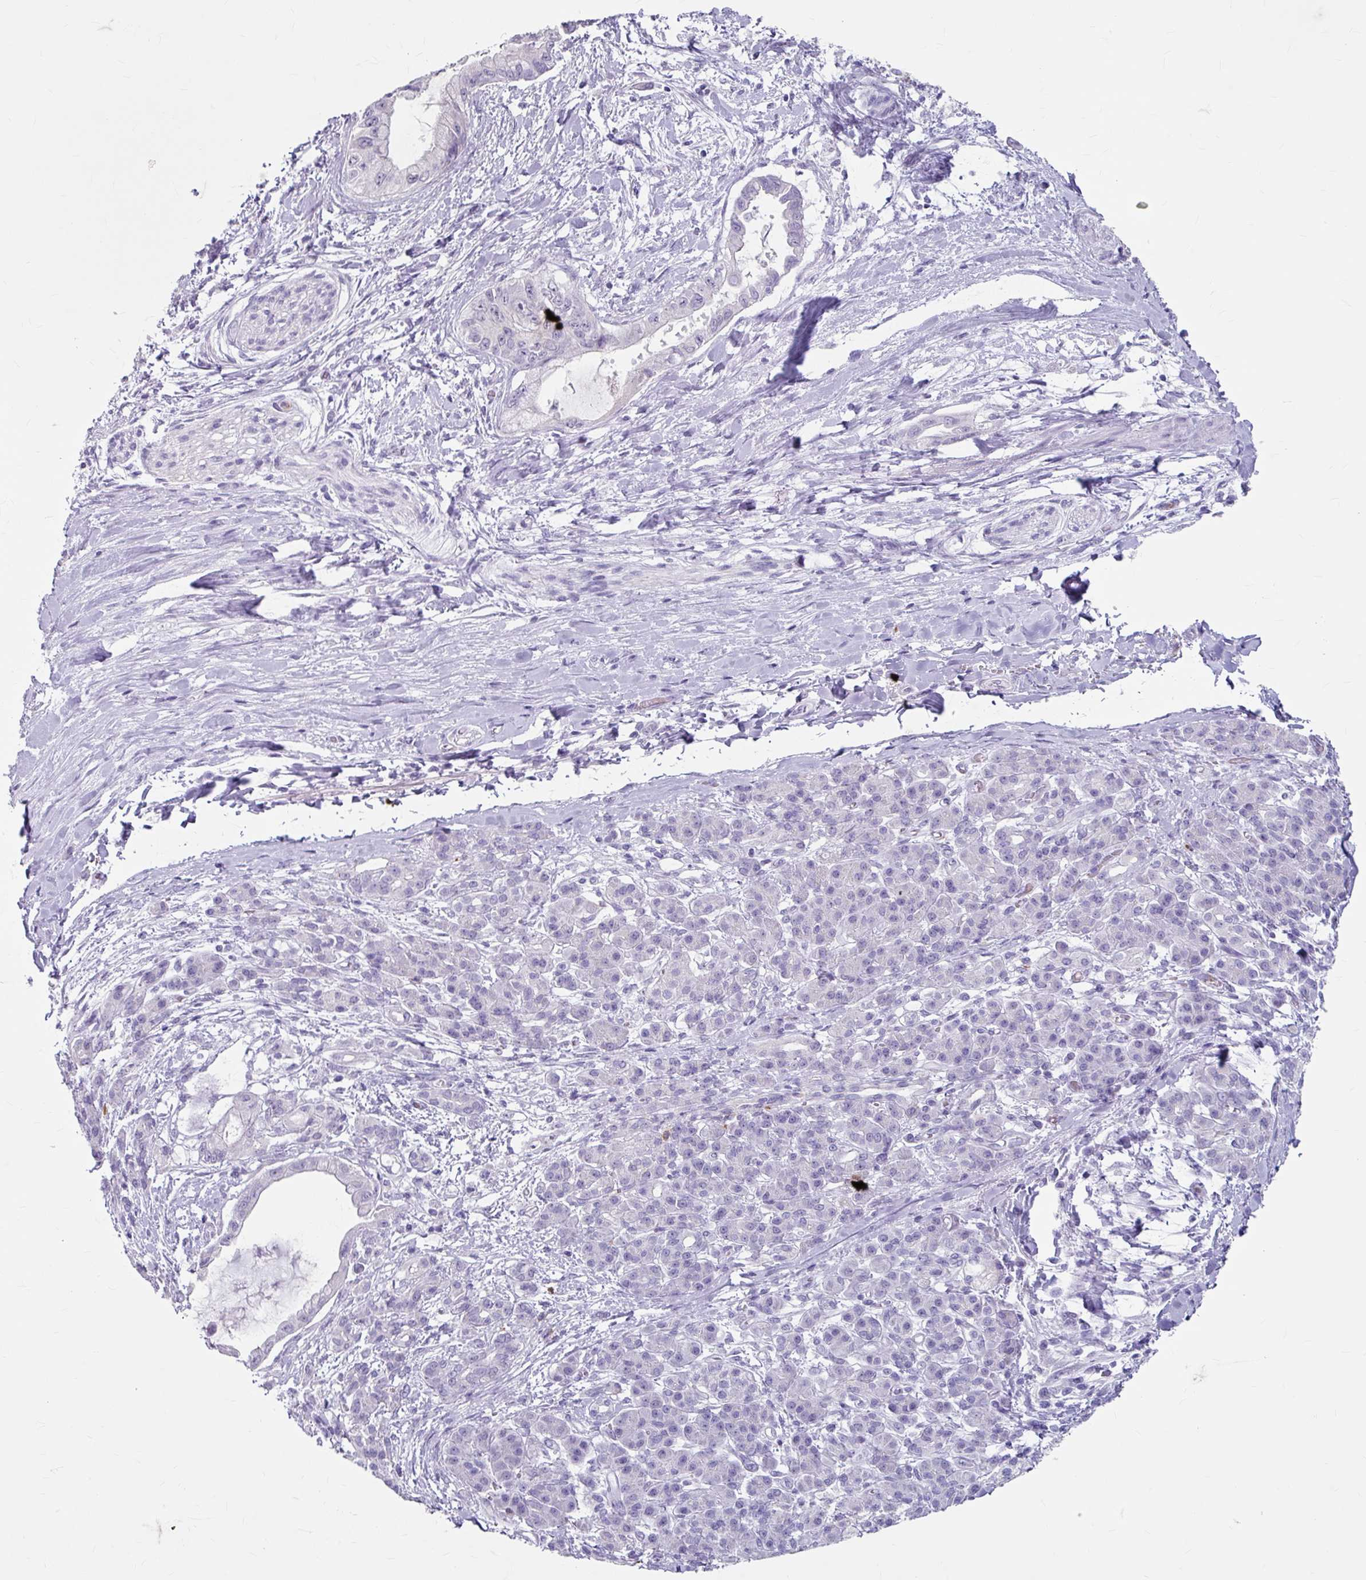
{"staining": {"intensity": "negative", "quantity": "none", "location": "none"}, "tissue": "pancreatic cancer", "cell_type": "Tumor cells", "image_type": "cancer", "snomed": [{"axis": "morphology", "description": "Adenocarcinoma, NOS"}, {"axis": "topography", "description": "Pancreas"}], "caption": "High magnification brightfield microscopy of pancreatic cancer stained with DAB (brown) and counterstained with hematoxylin (blue): tumor cells show no significant expression. The staining was performed using DAB to visualize the protein expression in brown, while the nuclei were stained in blue with hematoxylin (Magnification: 20x).", "gene": "ANKRD1", "patient": {"sex": "male", "age": 48}}